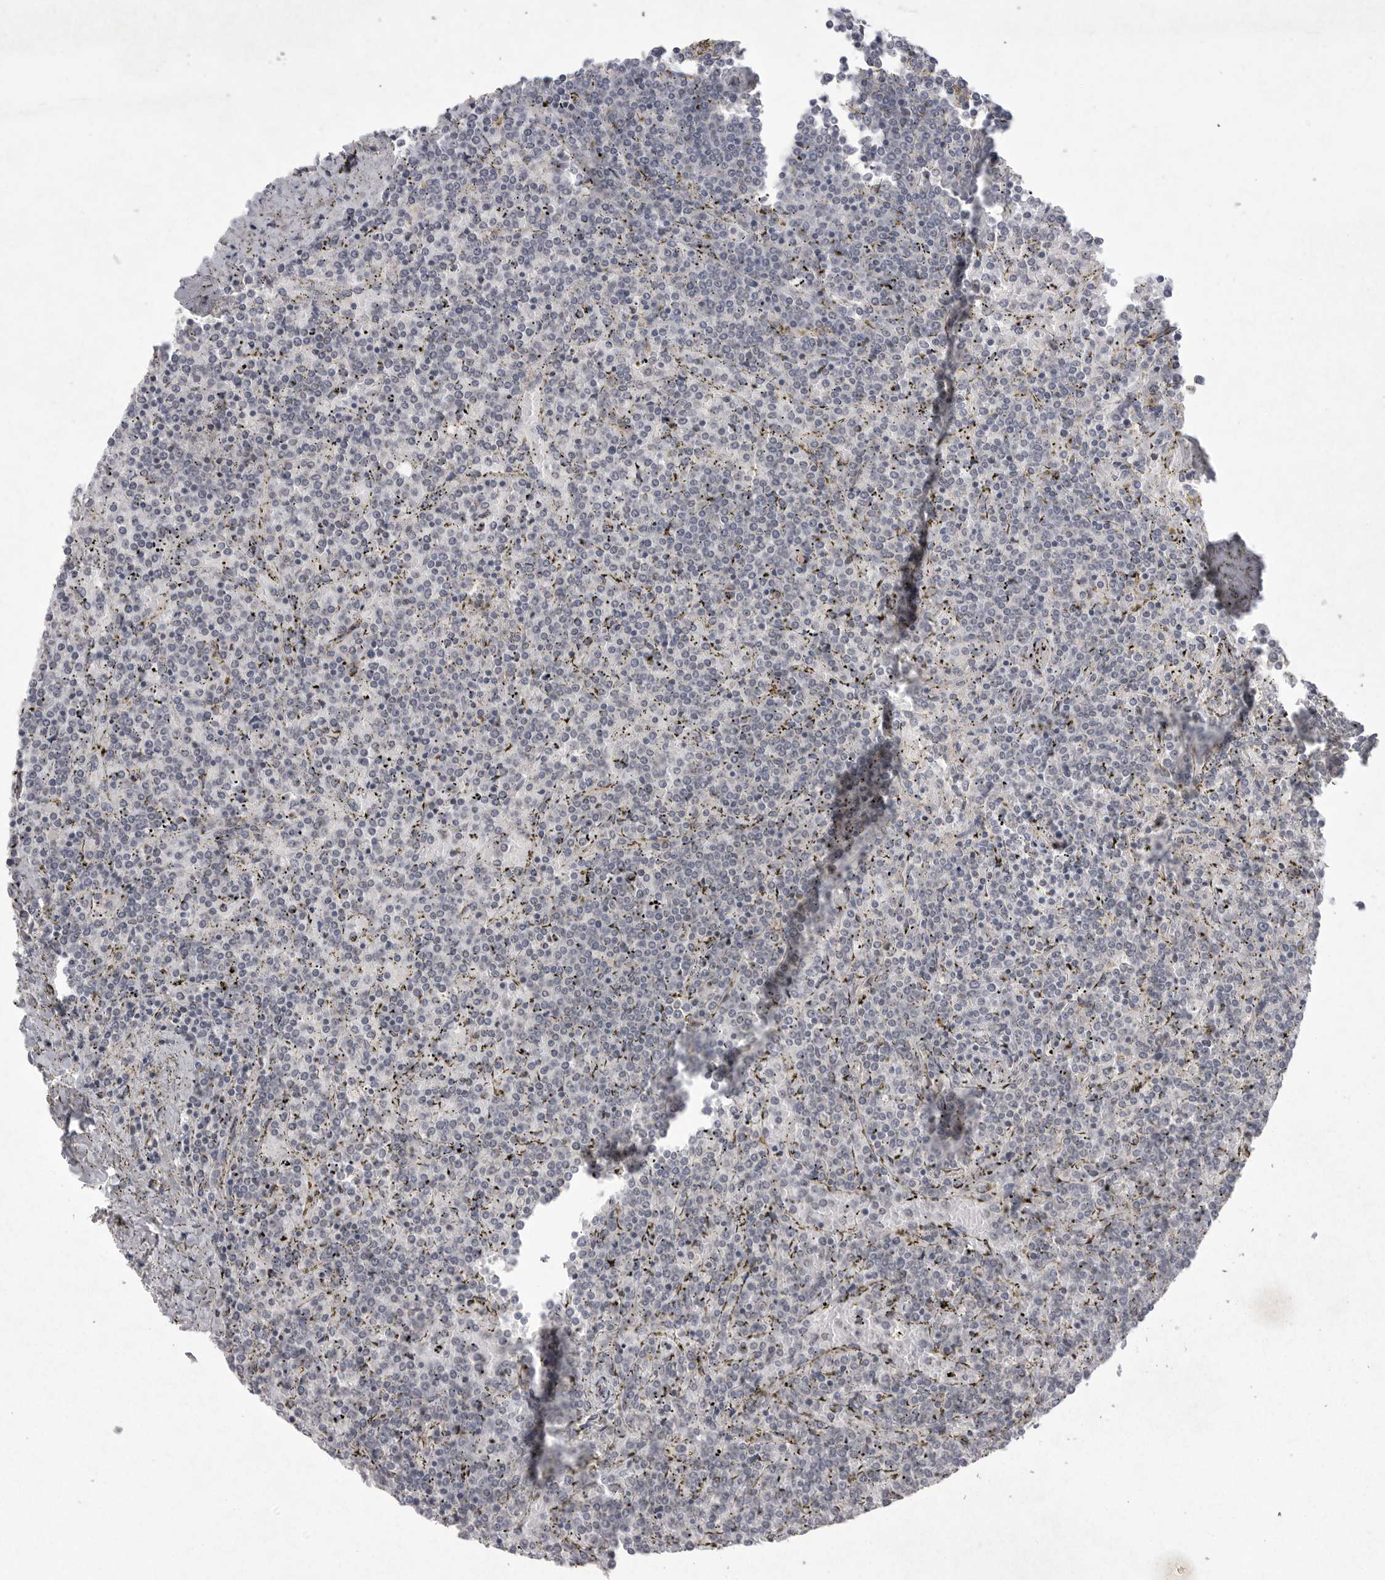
{"staining": {"intensity": "negative", "quantity": "none", "location": "none"}, "tissue": "lymphoma", "cell_type": "Tumor cells", "image_type": "cancer", "snomed": [{"axis": "morphology", "description": "Malignant lymphoma, non-Hodgkin's type, Low grade"}, {"axis": "topography", "description": "Spleen"}], "caption": "An IHC image of lymphoma is shown. There is no staining in tumor cells of lymphoma. (DAB (3,3'-diaminobenzidine) immunohistochemistry visualized using brightfield microscopy, high magnification).", "gene": "VANGL2", "patient": {"sex": "female", "age": 19}}